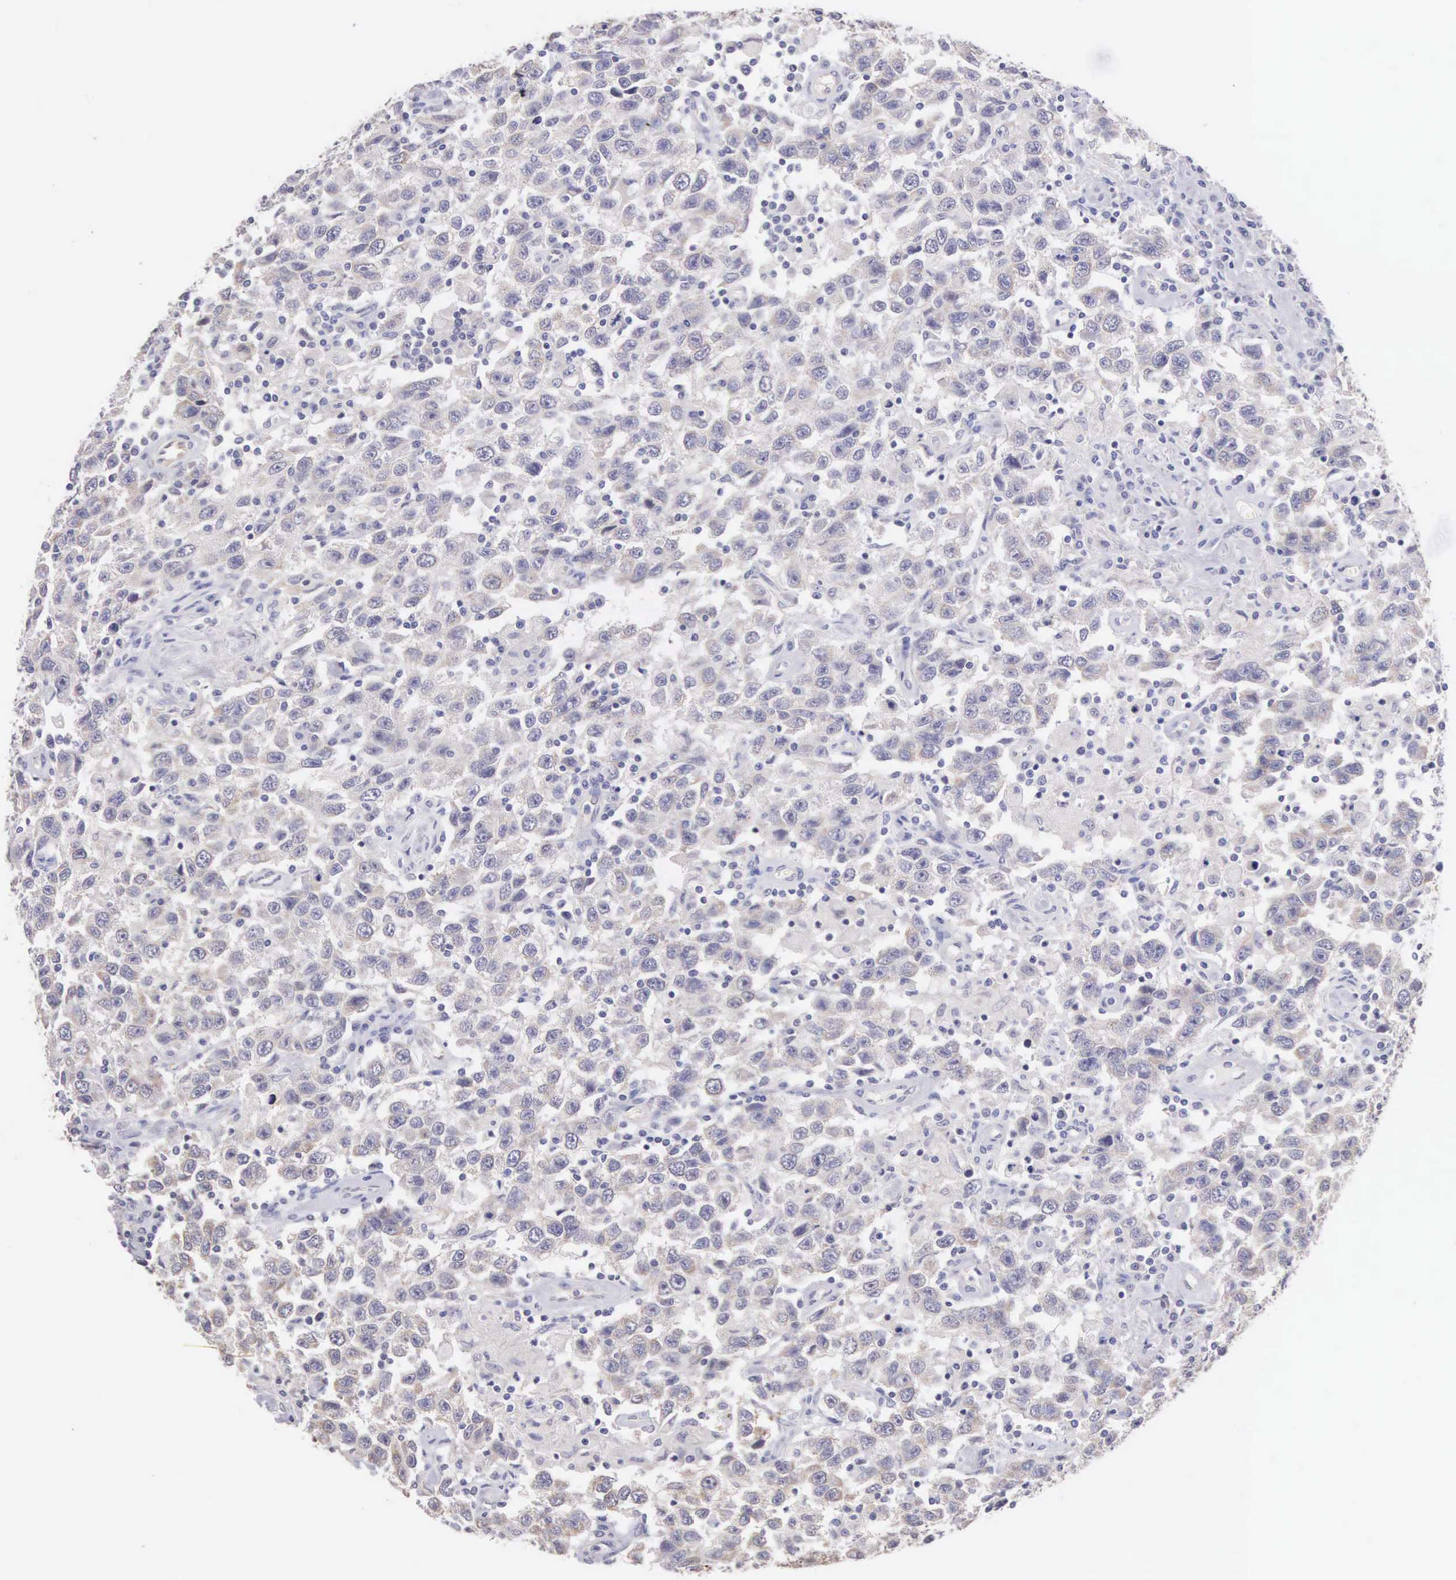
{"staining": {"intensity": "negative", "quantity": "none", "location": "none"}, "tissue": "testis cancer", "cell_type": "Tumor cells", "image_type": "cancer", "snomed": [{"axis": "morphology", "description": "Seminoma, NOS"}, {"axis": "topography", "description": "Testis"}], "caption": "Tumor cells show no significant expression in testis cancer (seminoma).", "gene": "PIR", "patient": {"sex": "male", "age": 41}}